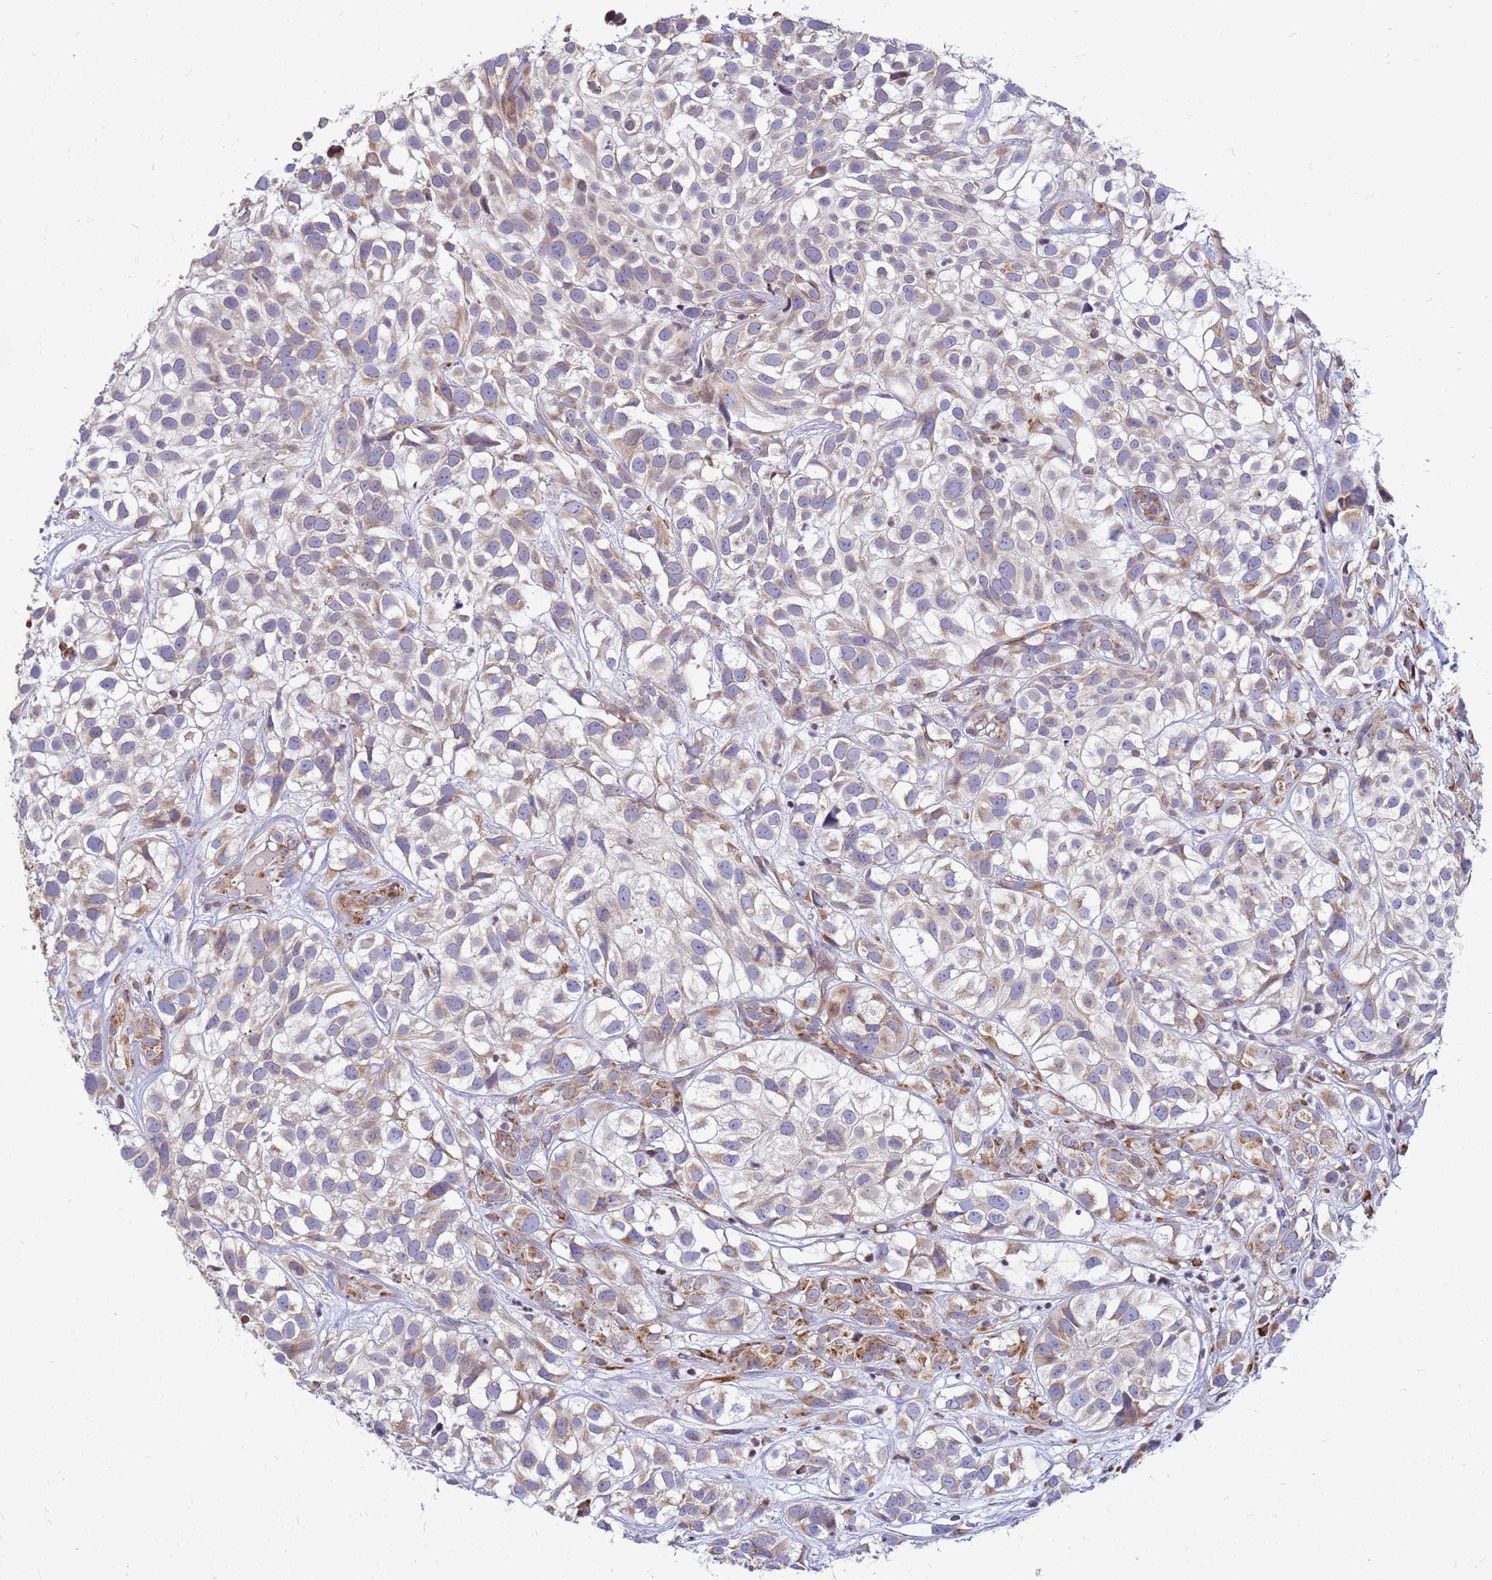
{"staining": {"intensity": "moderate", "quantity": "<25%", "location": "cytoplasmic/membranous"}, "tissue": "urothelial cancer", "cell_type": "Tumor cells", "image_type": "cancer", "snomed": [{"axis": "morphology", "description": "Urothelial carcinoma, High grade"}, {"axis": "topography", "description": "Urinary bladder"}], "caption": "High-magnification brightfield microscopy of urothelial cancer stained with DAB (brown) and counterstained with hematoxylin (blue). tumor cells exhibit moderate cytoplasmic/membranous expression is present in about<25% of cells.", "gene": "SSR4", "patient": {"sex": "male", "age": 56}}